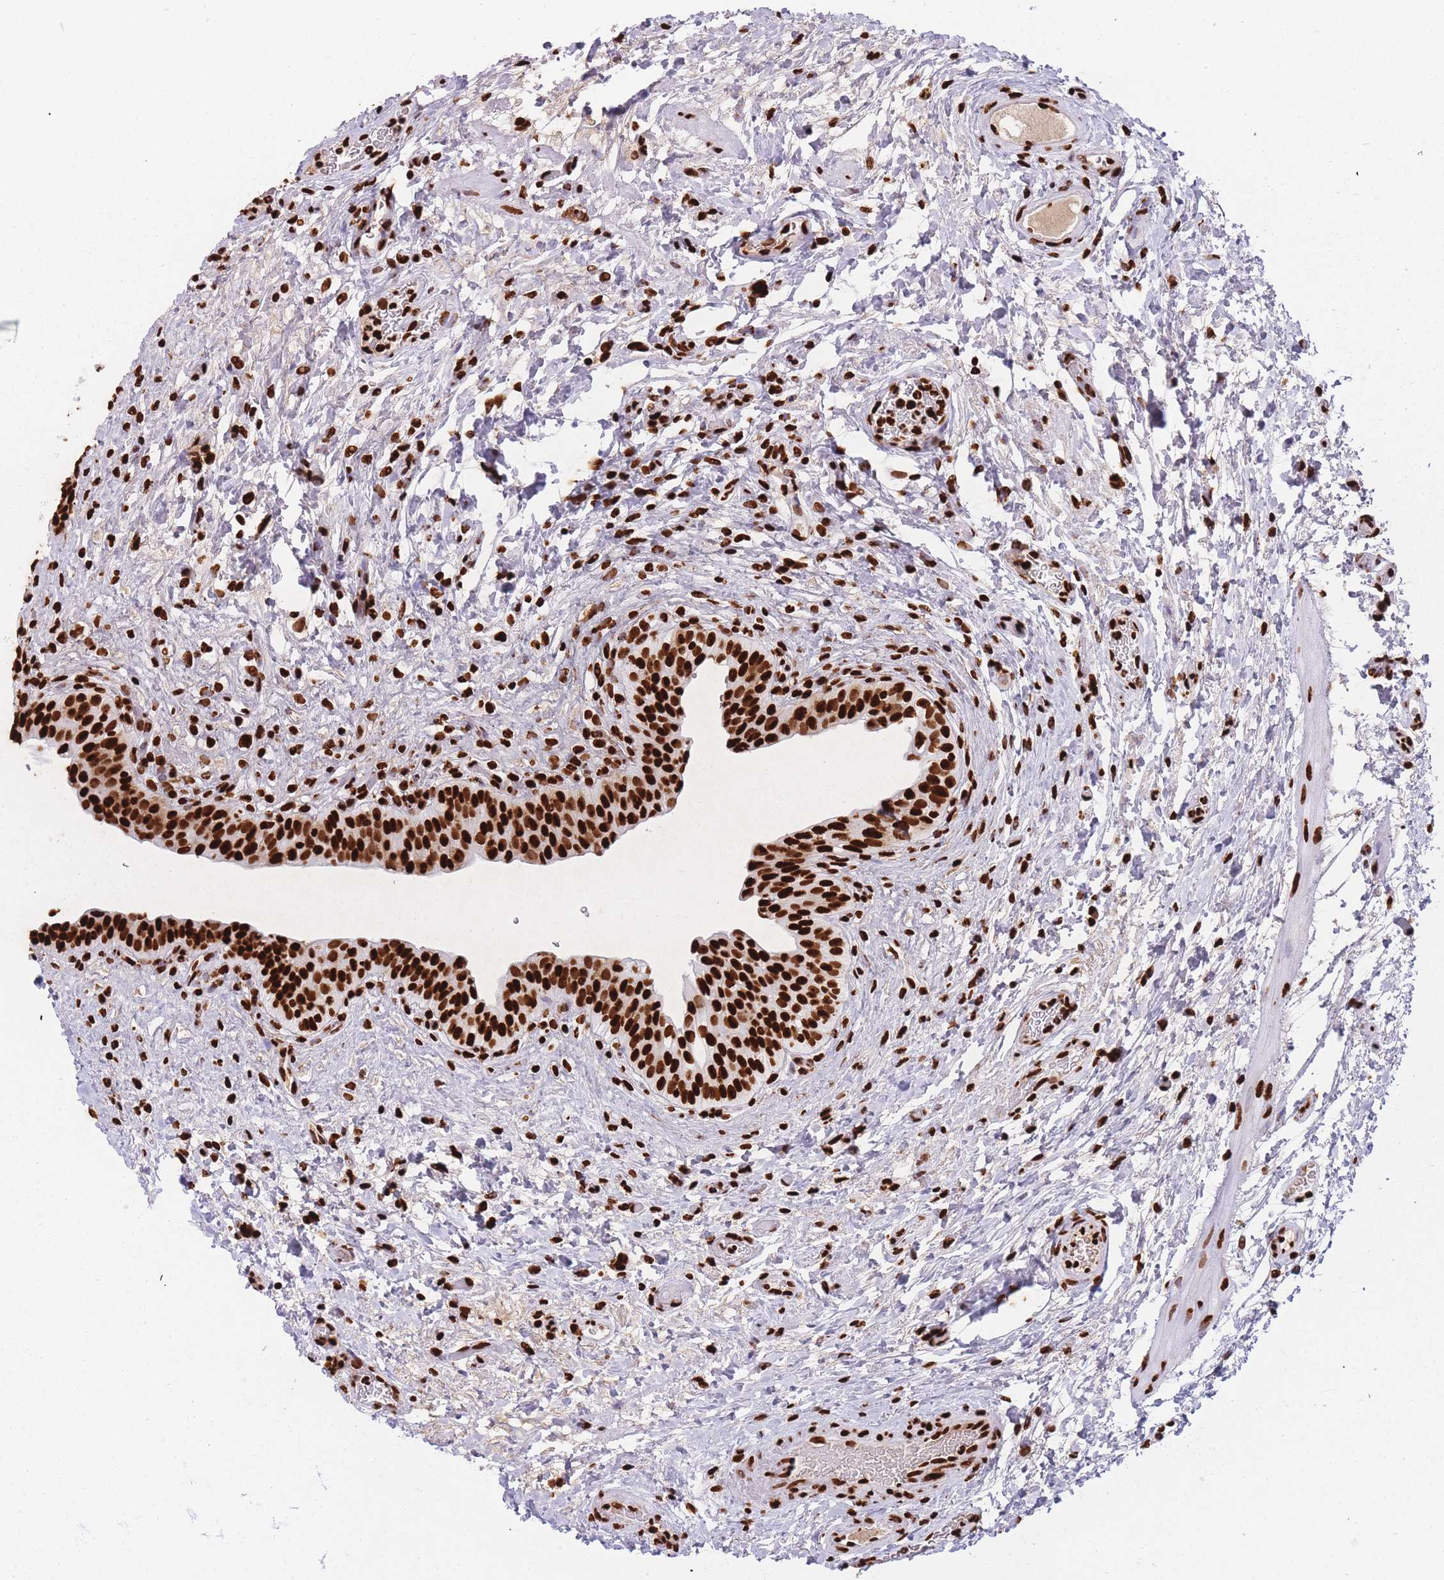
{"staining": {"intensity": "strong", "quantity": ">75%", "location": "nuclear"}, "tissue": "urinary bladder", "cell_type": "Urothelial cells", "image_type": "normal", "snomed": [{"axis": "morphology", "description": "Normal tissue, NOS"}, {"axis": "topography", "description": "Urinary bladder"}], "caption": "Immunohistochemistry (IHC) histopathology image of unremarkable human urinary bladder stained for a protein (brown), which displays high levels of strong nuclear expression in about >75% of urothelial cells.", "gene": "HNRNPUL1", "patient": {"sex": "male", "age": 69}}